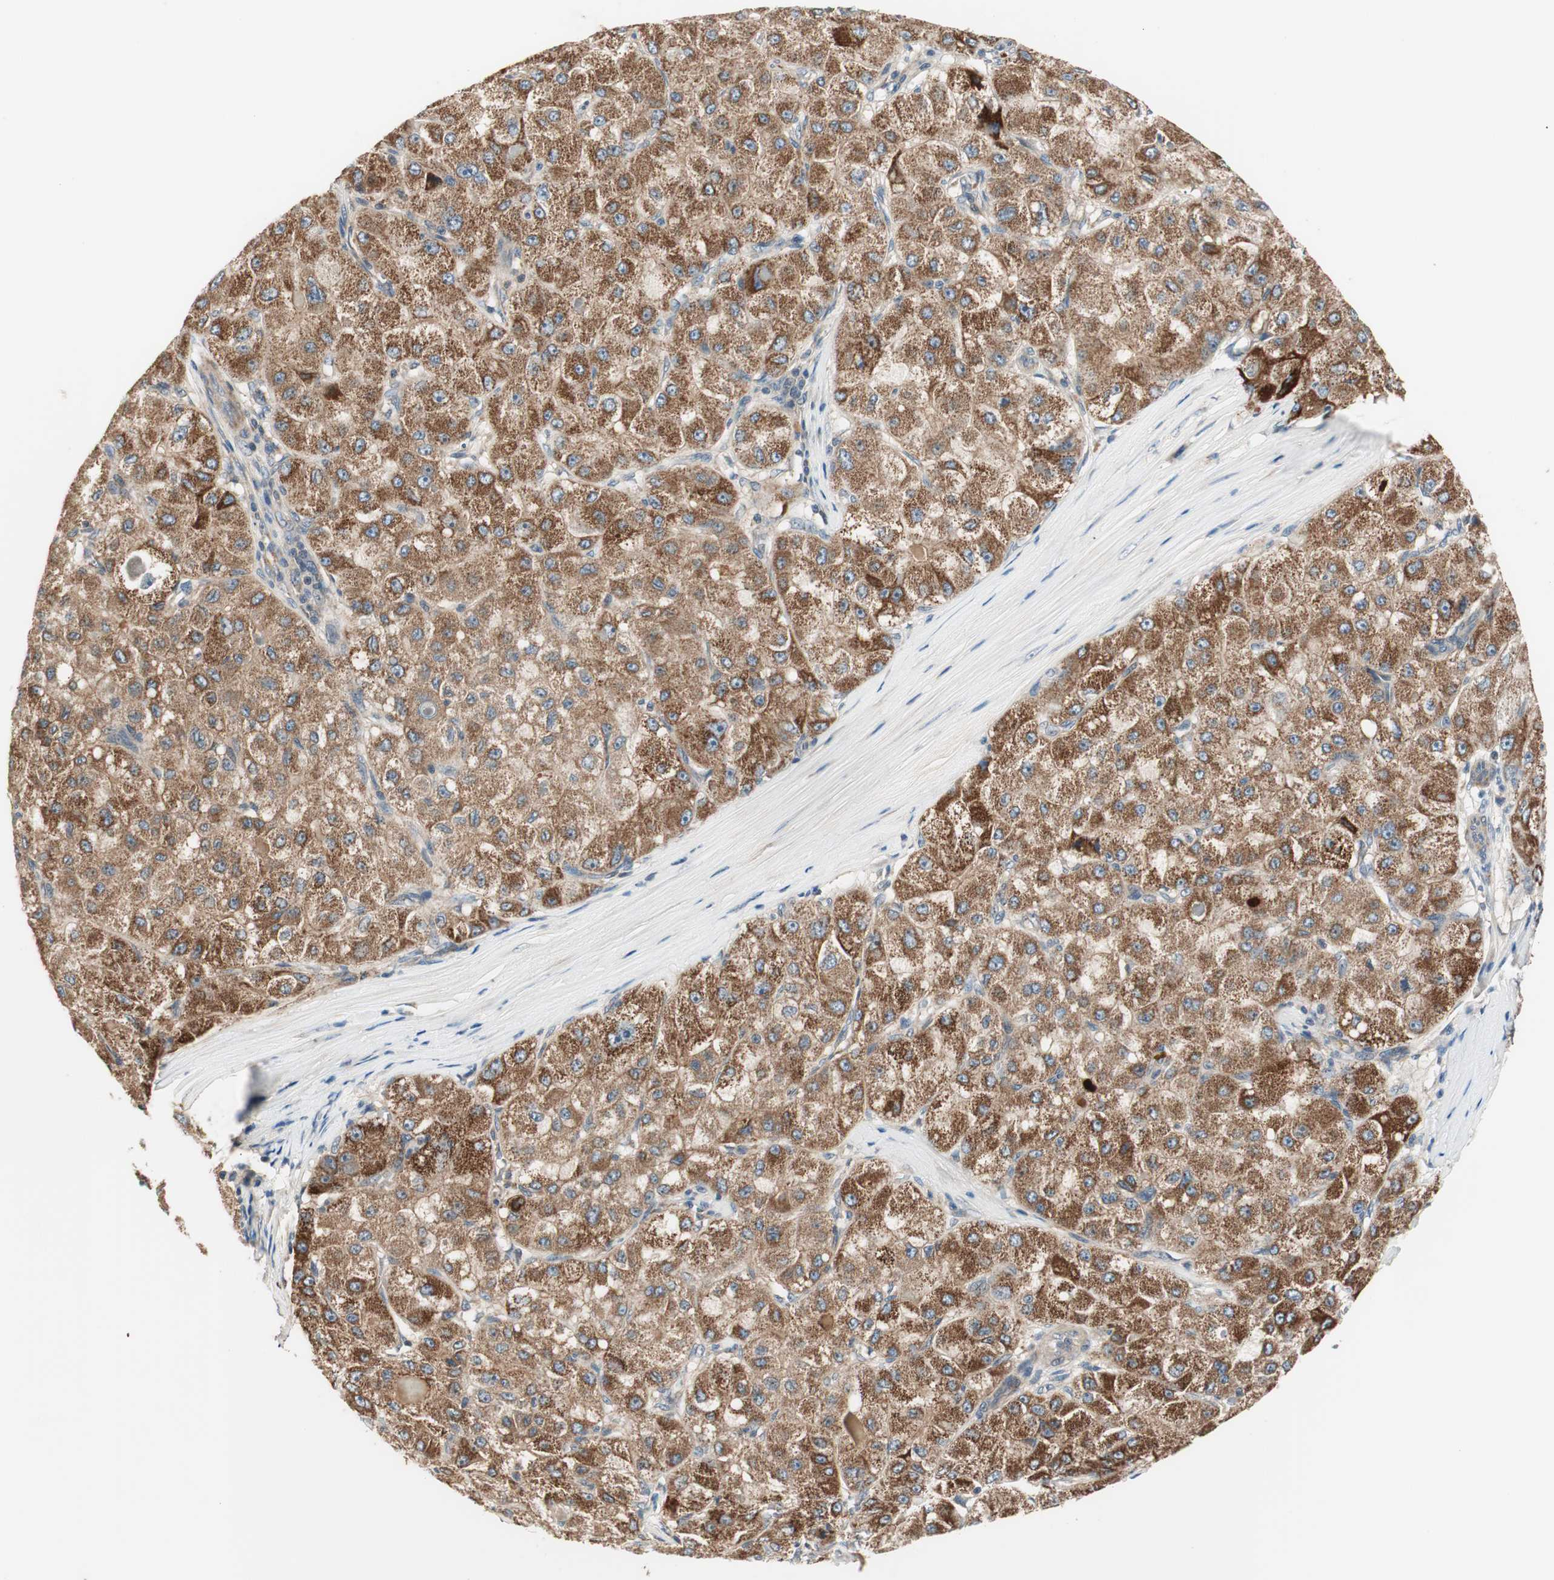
{"staining": {"intensity": "moderate", "quantity": ">75%", "location": "cytoplasmic/membranous"}, "tissue": "liver cancer", "cell_type": "Tumor cells", "image_type": "cancer", "snomed": [{"axis": "morphology", "description": "Carcinoma, Hepatocellular, NOS"}, {"axis": "topography", "description": "Liver"}], "caption": "Immunohistochemistry (IHC) staining of liver hepatocellular carcinoma, which displays medium levels of moderate cytoplasmic/membranous staining in about >75% of tumor cells indicating moderate cytoplasmic/membranous protein staining. The staining was performed using DAB (brown) for protein detection and nuclei were counterstained in hematoxylin (blue).", "gene": "HPN", "patient": {"sex": "male", "age": 80}}